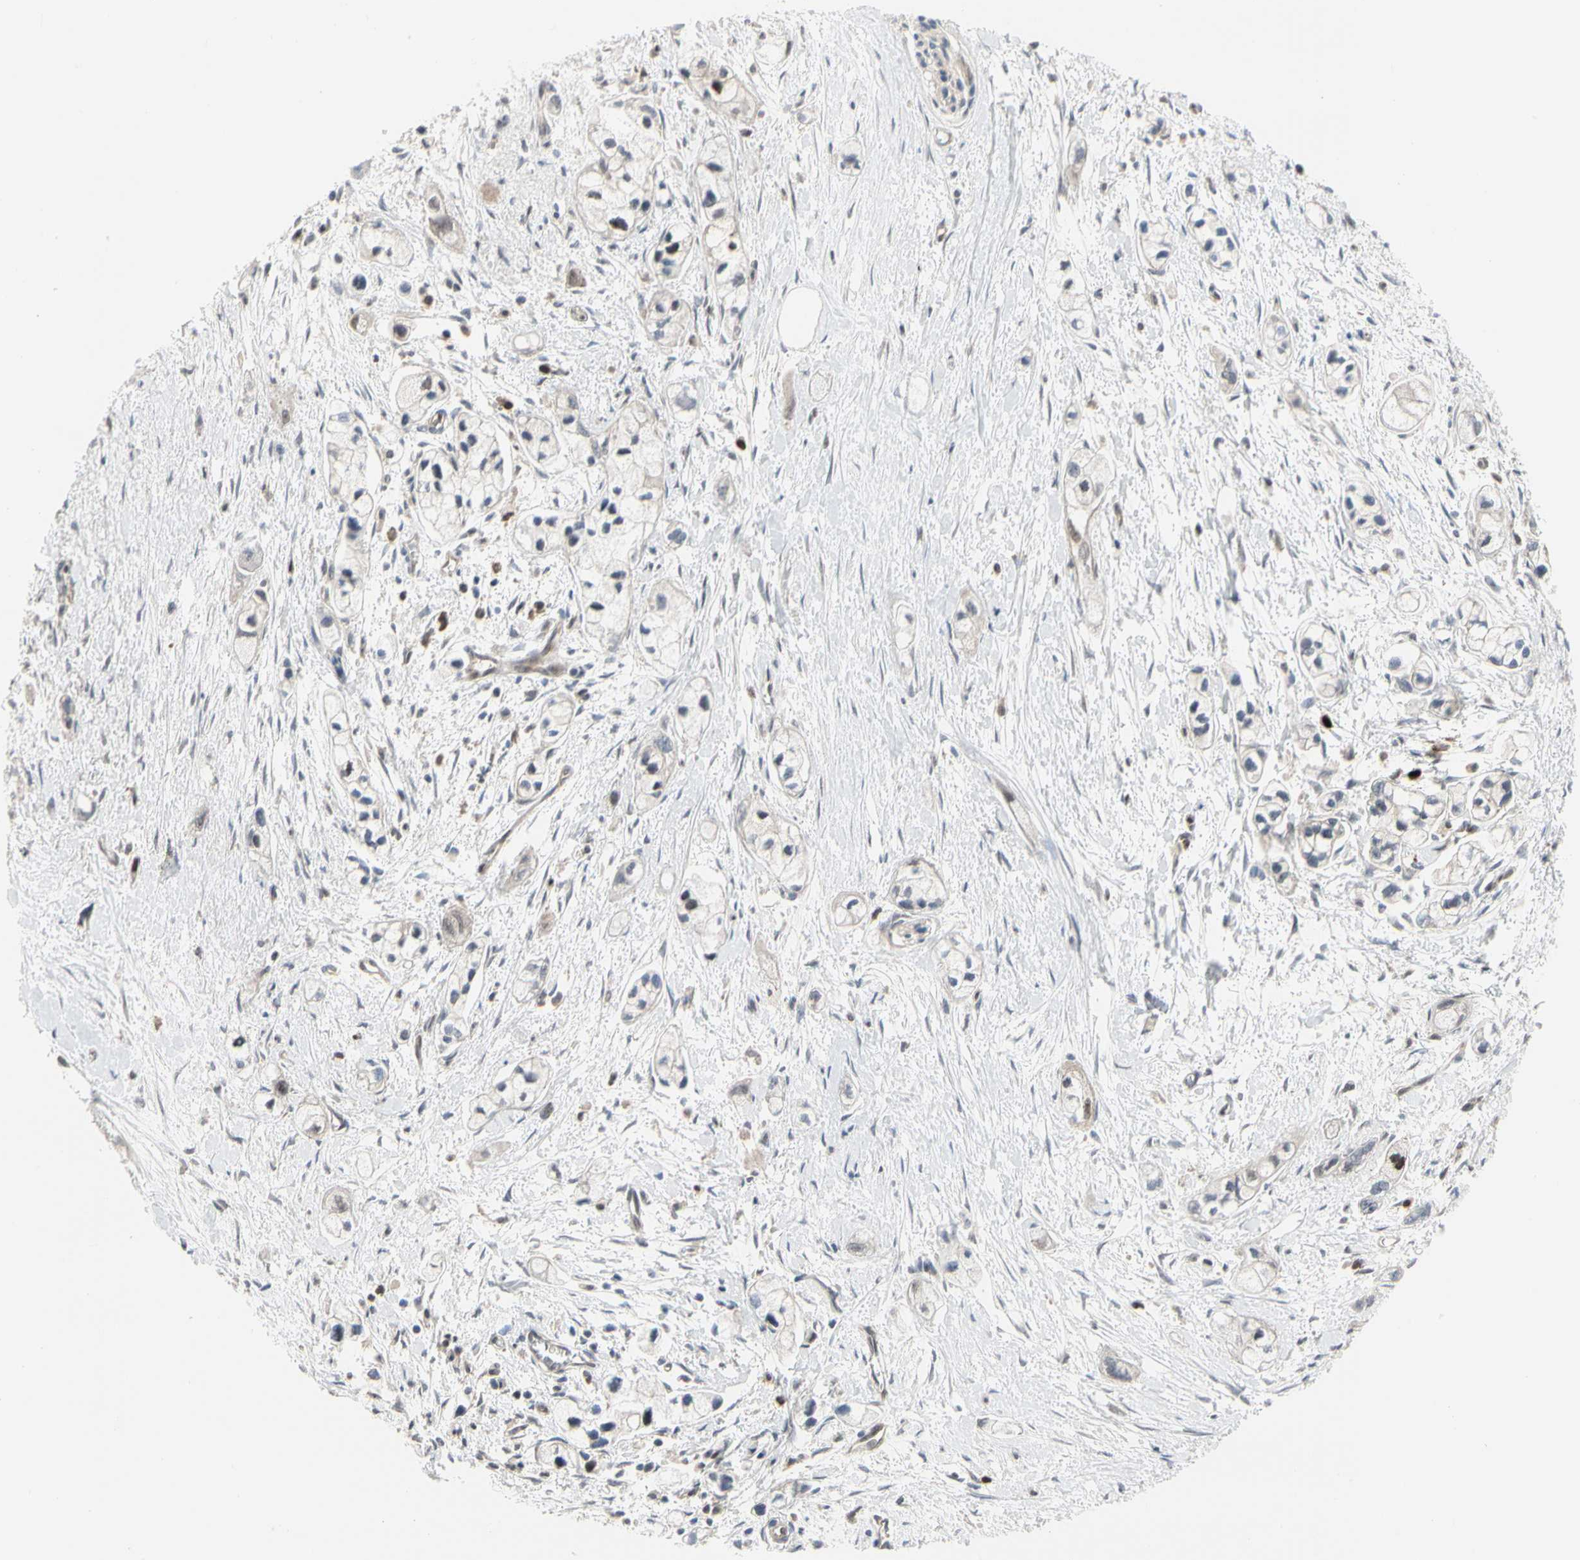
{"staining": {"intensity": "weak", "quantity": "25%-75%", "location": "cytoplasmic/membranous"}, "tissue": "pancreatic cancer", "cell_type": "Tumor cells", "image_type": "cancer", "snomed": [{"axis": "morphology", "description": "Adenocarcinoma, NOS"}, {"axis": "topography", "description": "Pancreas"}], "caption": "The micrograph reveals immunohistochemical staining of pancreatic adenocarcinoma. There is weak cytoplasmic/membranous positivity is appreciated in approximately 25%-75% of tumor cells.", "gene": "CDK5", "patient": {"sex": "male", "age": 74}}